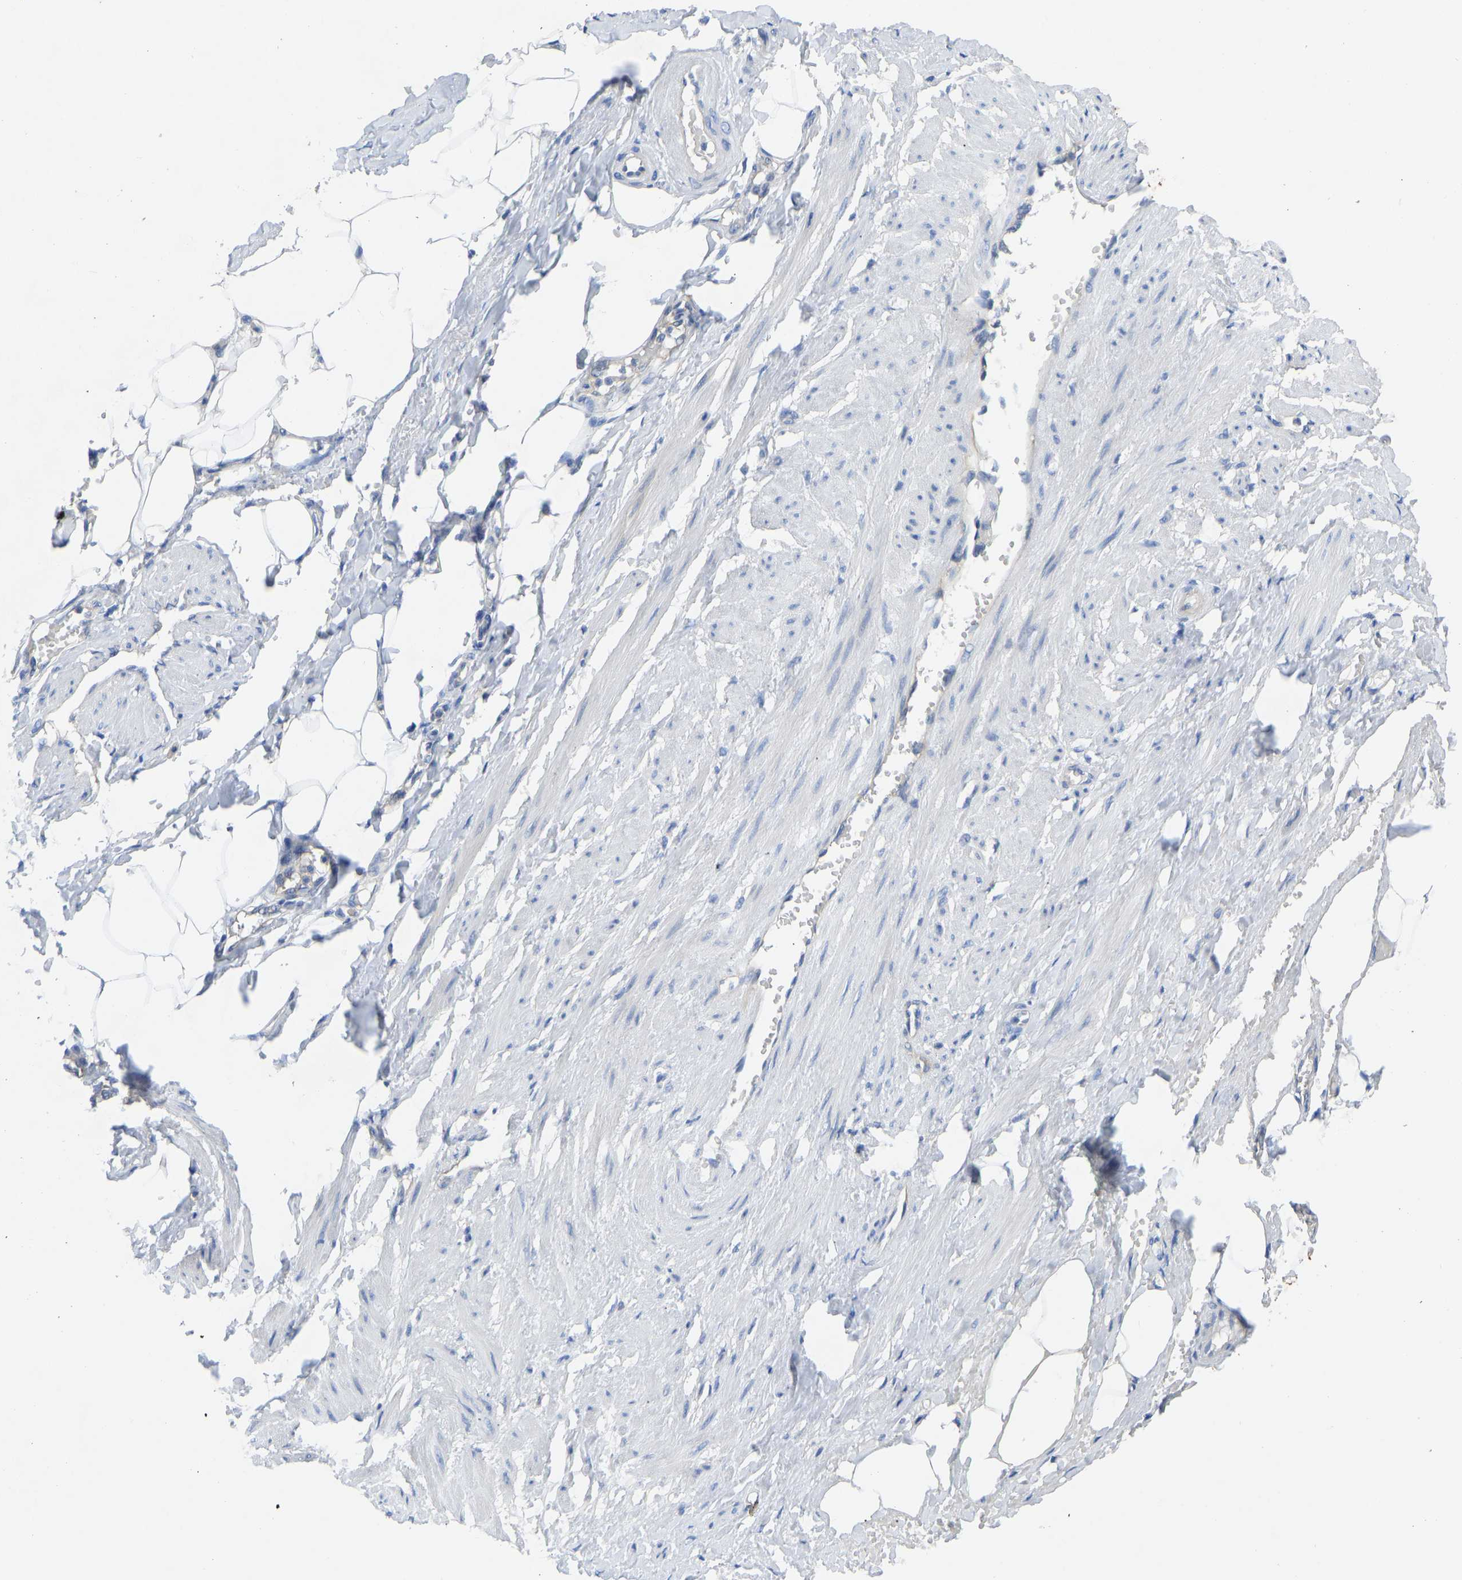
{"staining": {"intensity": "negative", "quantity": "none", "location": "none"}, "tissue": "adipose tissue", "cell_type": "Adipocytes", "image_type": "normal", "snomed": [{"axis": "morphology", "description": "Normal tissue, NOS"}, {"axis": "topography", "description": "Soft tissue"}, {"axis": "topography", "description": "Vascular tissue"}], "caption": "This is an immunohistochemistry photomicrograph of normal adipose tissue. There is no expression in adipocytes.", "gene": "PPP3CA", "patient": {"sex": "female", "age": 35}}